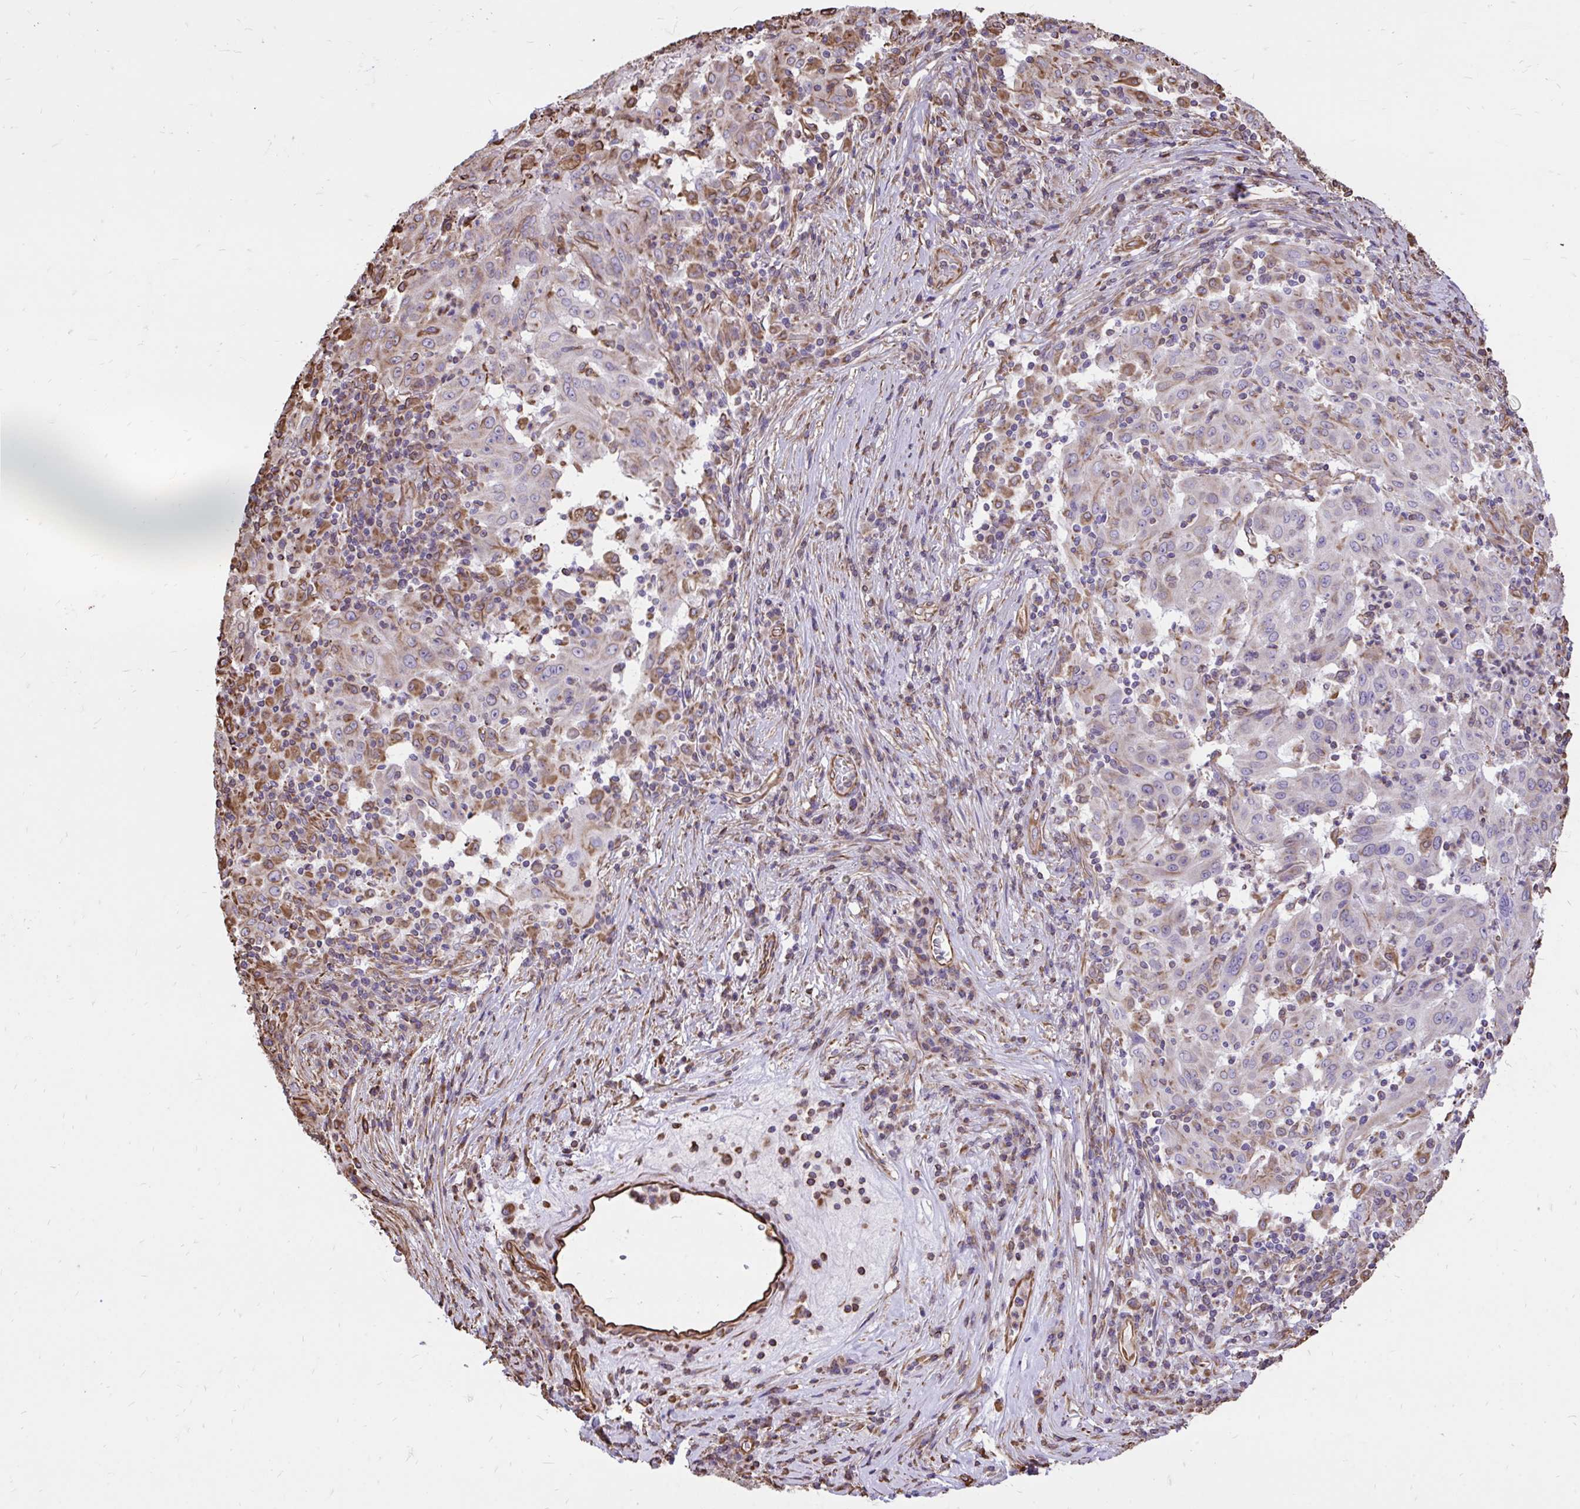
{"staining": {"intensity": "weak", "quantity": "<25%", "location": "cytoplasmic/membranous"}, "tissue": "pancreatic cancer", "cell_type": "Tumor cells", "image_type": "cancer", "snomed": [{"axis": "morphology", "description": "Adenocarcinoma, NOS"}, {"axis": "topography", "description": "Pancreas"}], "caption": "Protein analysis of adenocarcinoma (pancreatic) exhibits no significant staining in tumor cells.", "gene": "RNF103", "patient": {"sex": "male", "age": 63}}